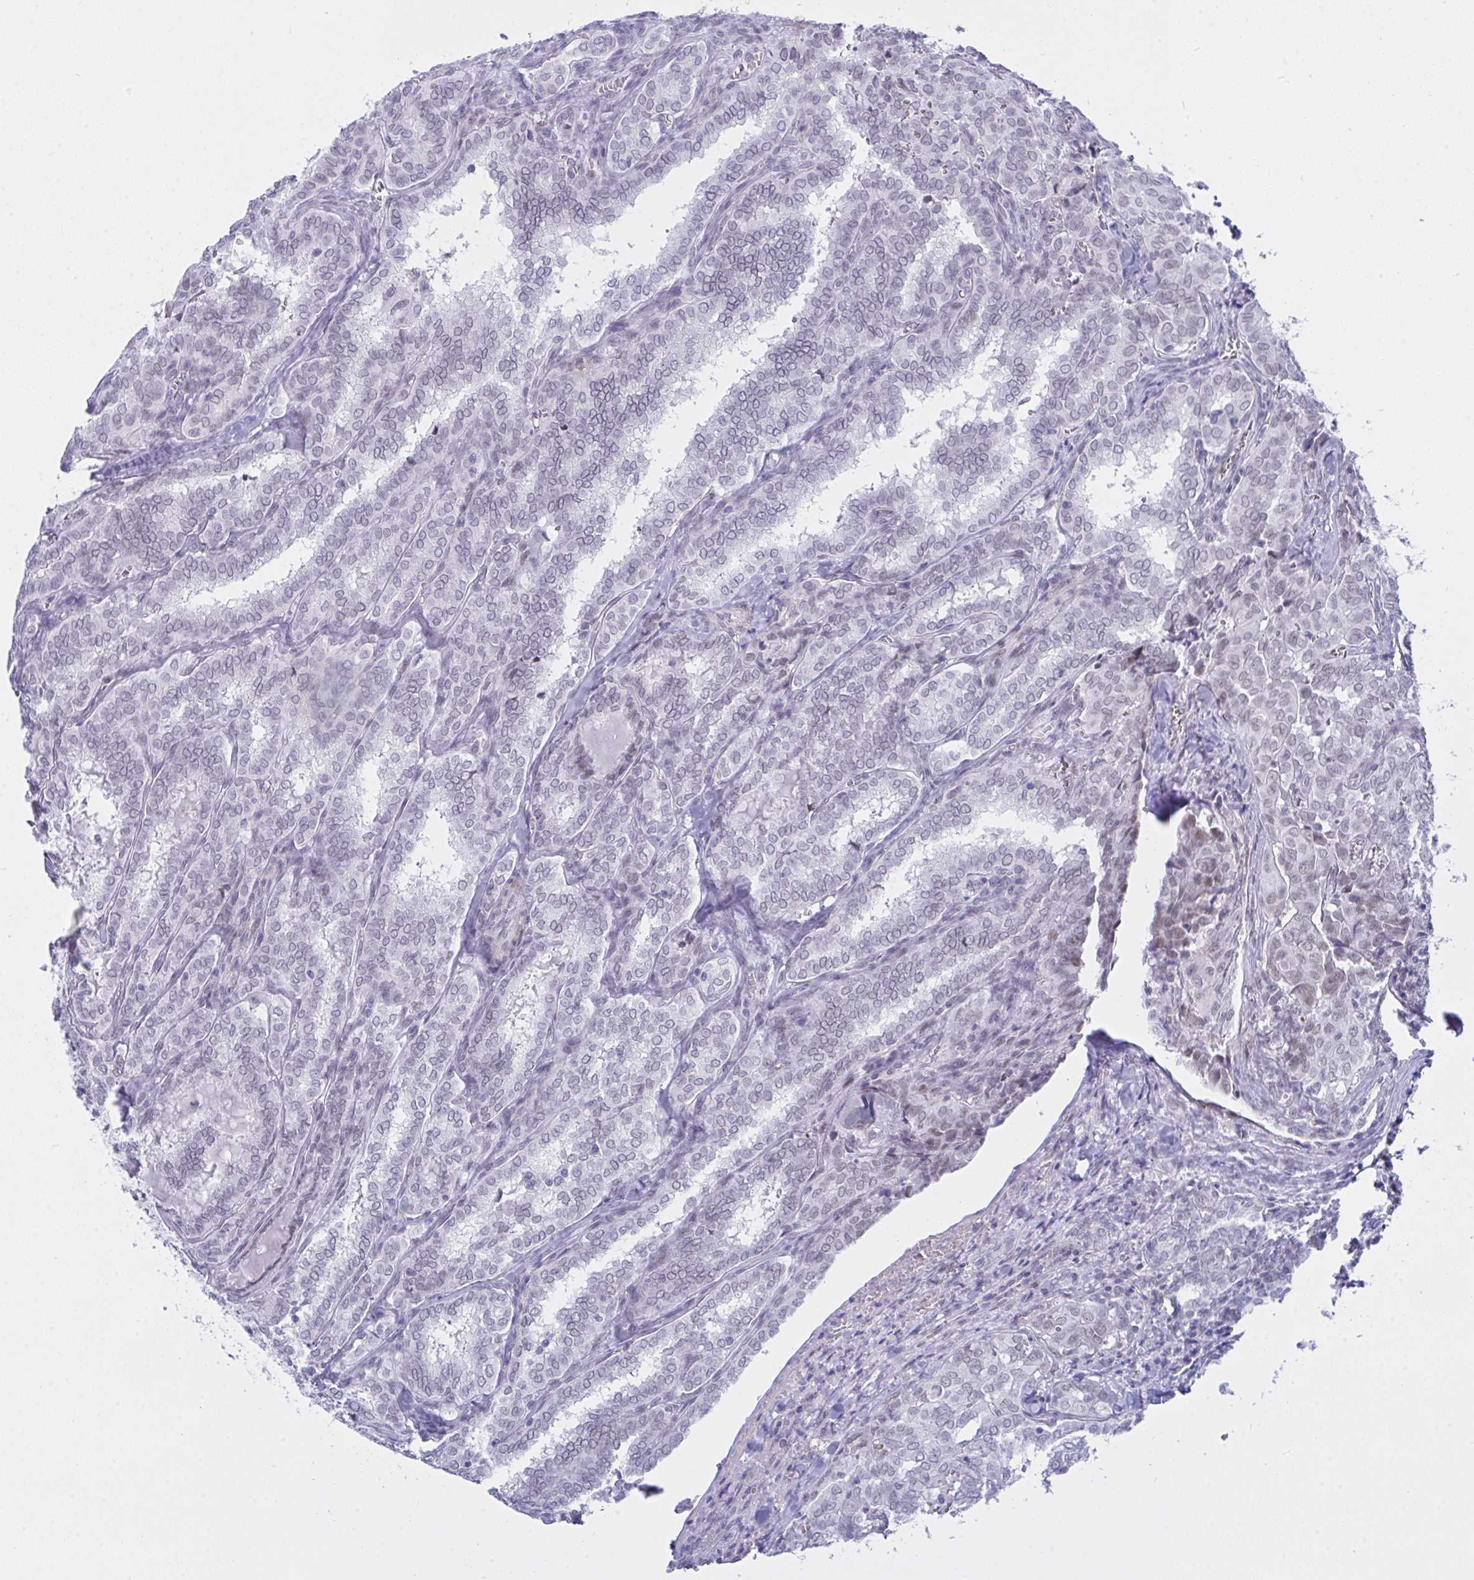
{"staining": {"intensity": "negative", "quantity": "none", "location": "none"}, "tissue": "thyroid cancer", "cell_type": "Tumor cells", "image_type": "cancer", "snomed": [{"axis": "morphology", "description": "Papillary adenocarcinoma, NOS"}, {"axis": "topography", "description": "Thyroid gland"}], "caption": "DAB immunohistochemical staining of papillary adenocarcinoma (thyroid) displays no significant staining in tumor cells. (DAB (3,3'-diaminobenzidine) IHC visualized using brightfield microscopy, high magnification).", "gene": "FBXL22", "patient": {"sex": "female", "age": 30}}